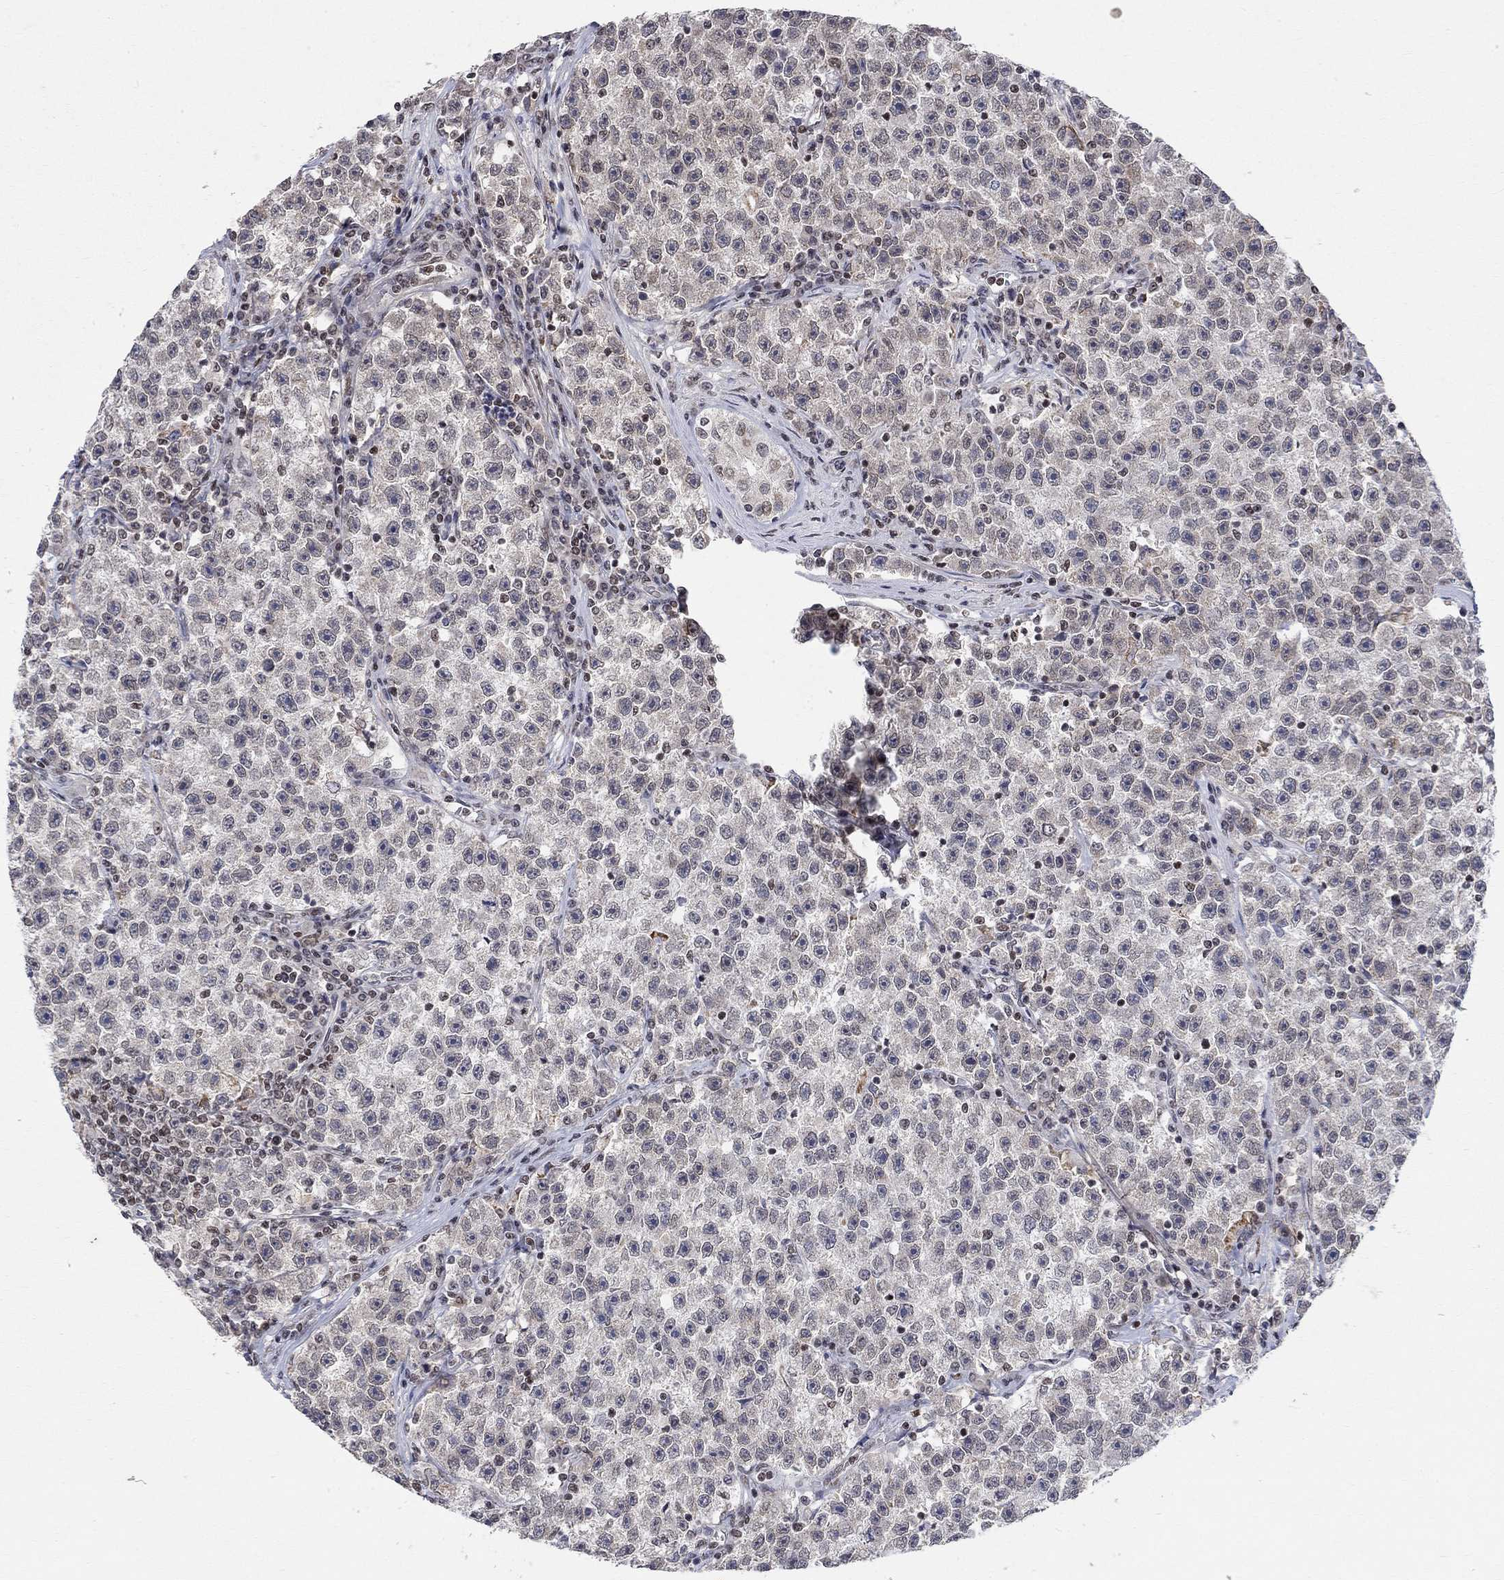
{"staining": {"intensity": "negative", "quantity": "none", "location": "none"}, "tissue": "testis cancer", "cell_type": "Tumor cells", "image_type": "cancer", "snomed": [{"axis": "morphology", "description": "Seminoma, NOS"}, {"axis": "topography", "description": "Testis"}], "caption": "DAB (3,3'-diaminobenzidine) immunohistochemical staining of human seminoma (testis) shows no significant positivity in tumor cells.", "gene": "KLF12", "patient": {"sex": "male", "age": 22}}